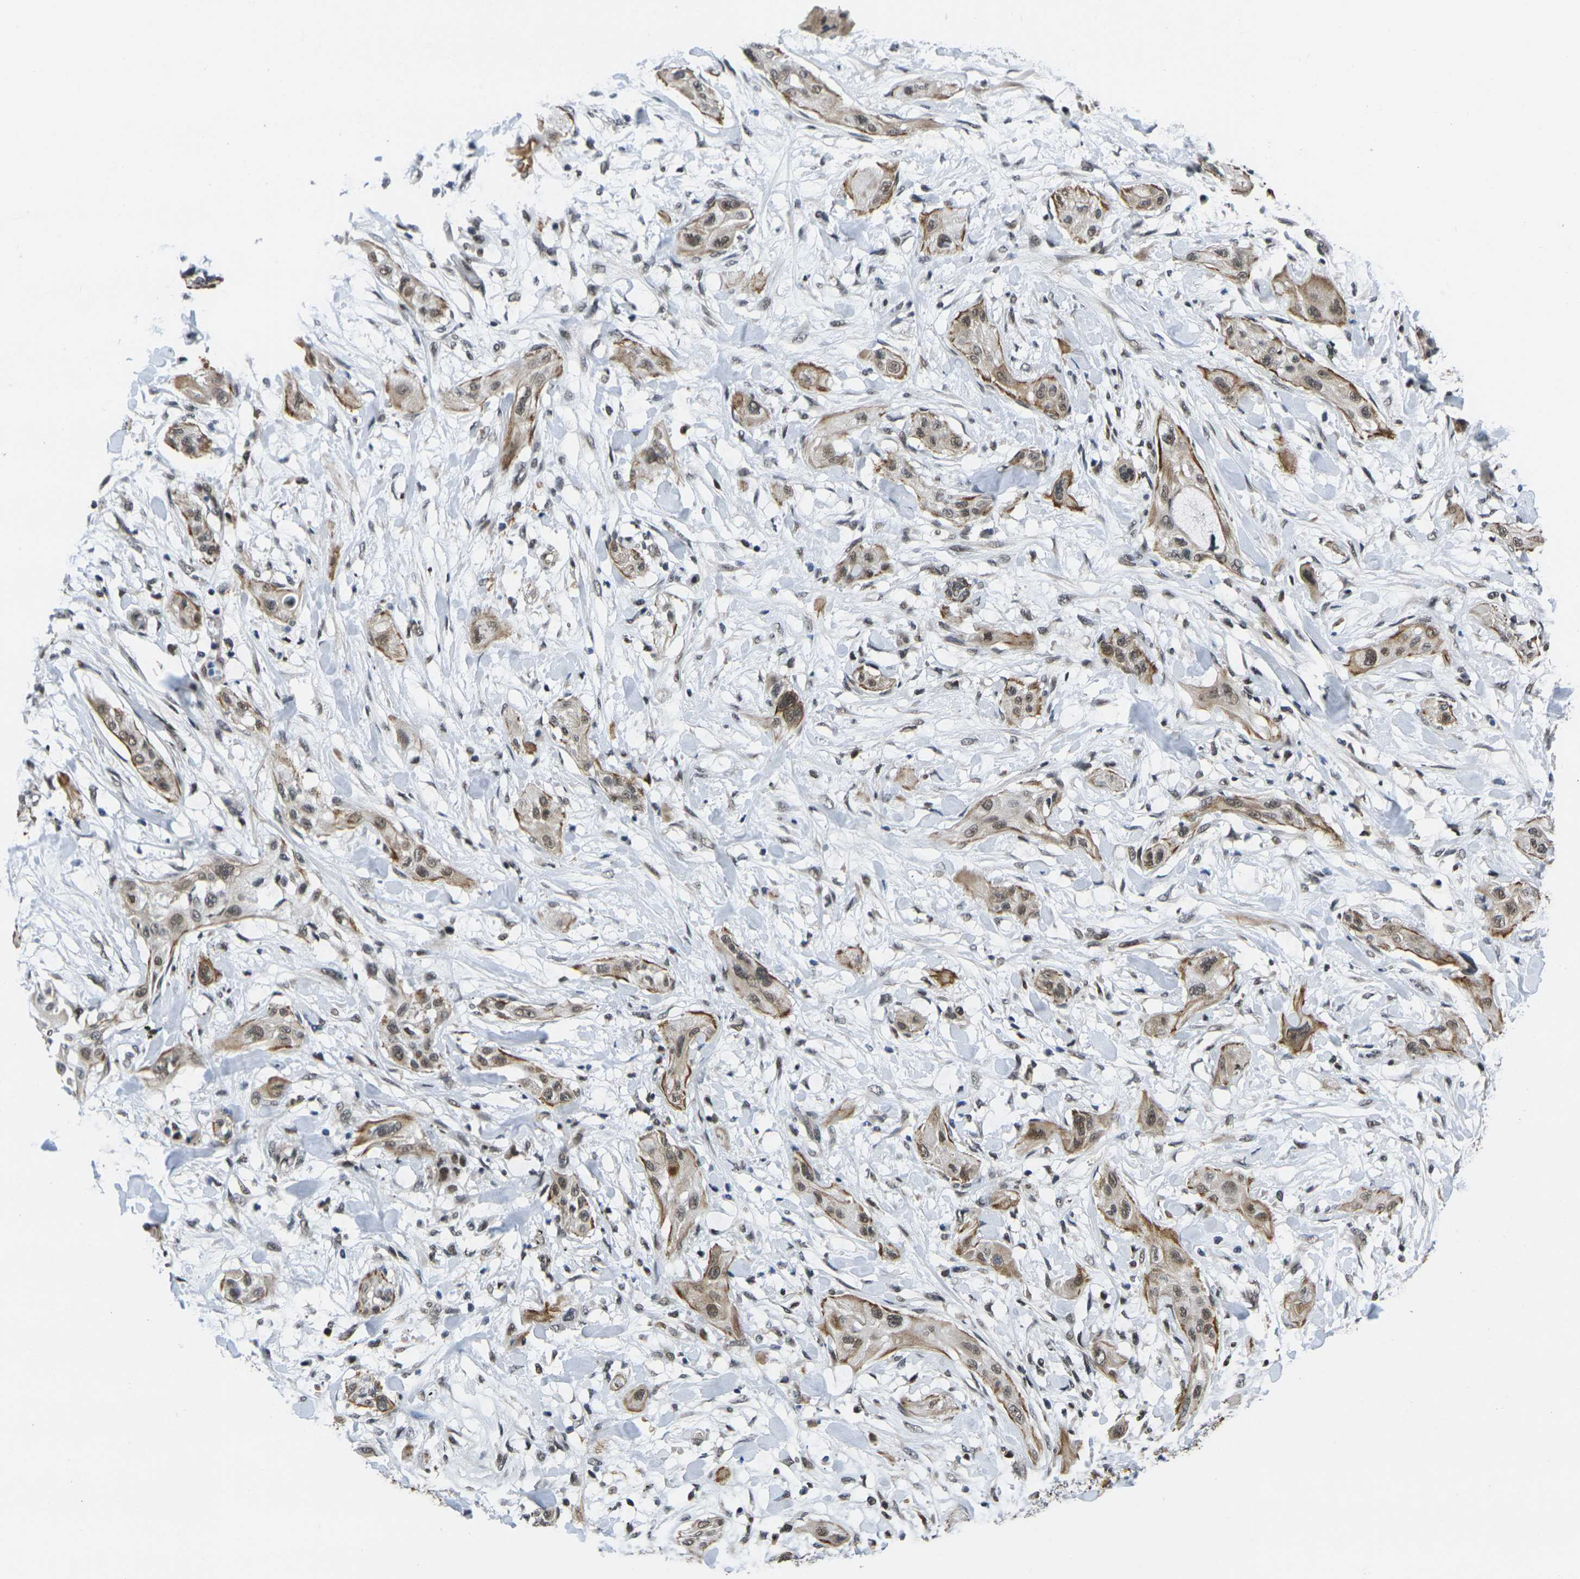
{"staining": {"intensity": "moderate", "quantity": ">75%", "location": "cytoplasmic/membranous,nuclear"}, "tissue": "lung cancer", "cell_type": "Tumor cells", "image_type": "cancer", "snomed": [{"axis": "morphology", "description": "Squamous cell carcinoma, NOS"}, {"axis": "topography", "description": "Lung"}], "caption": "About >75% of tumor cells in human lung squamous cell carcinoma exhibit moderate cytoplasmic/membranous and nuclear protein positivity as visualized by brown immunohistochemical staining.", "gene": "RBM7", "patient": {"sex": "female", "age": 47}}